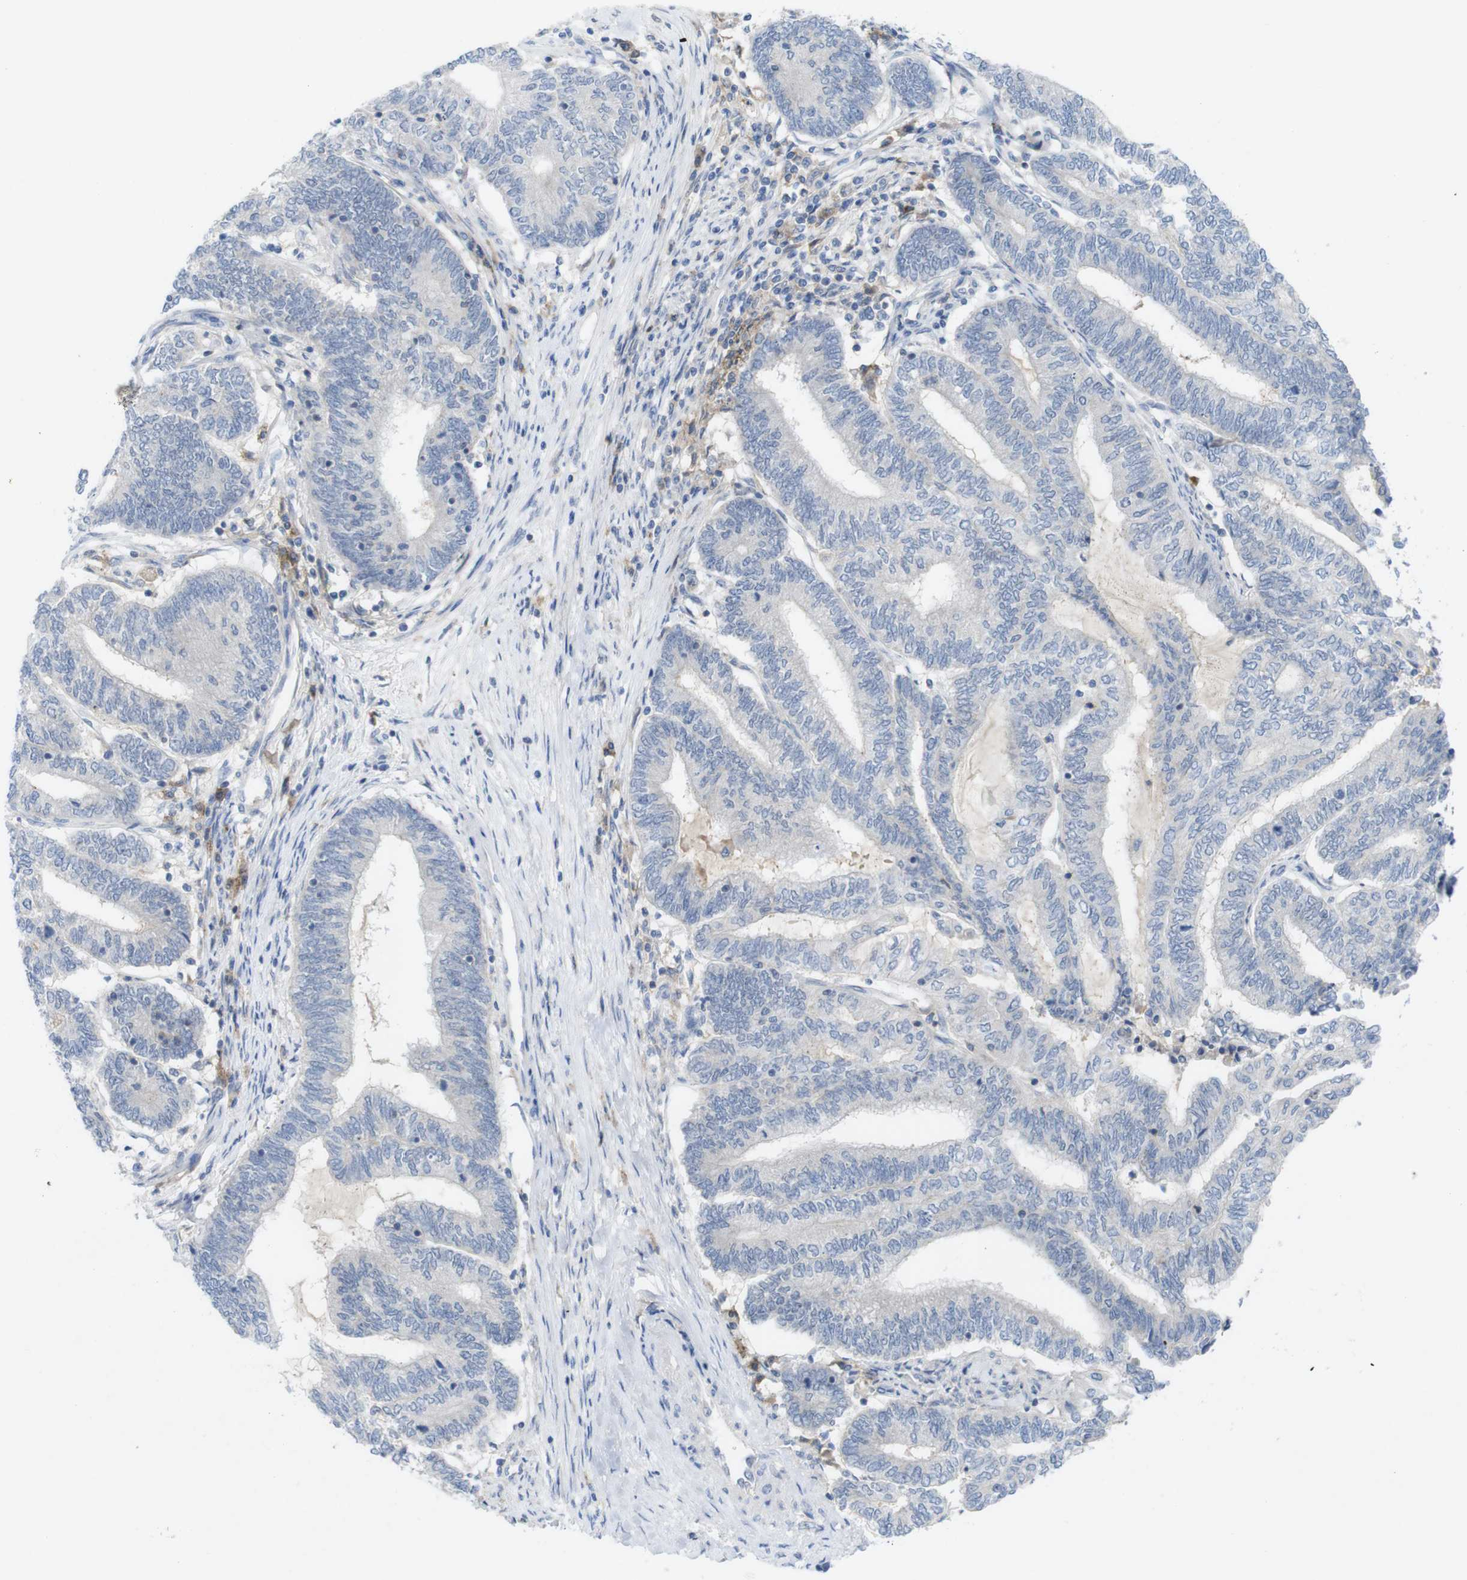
{"staining": {"intensity": "negative", "quantity": "none", "location": "none"}, "tissue": "endometrial cancer", "cell_type": "Tumor cells", "image_type": "cancer", "snomed": [{"axis": "morphology", "description": "Adenocarcinoma, NOS"}, {"axis": "topography", "description": "Uterus"}, {"axis": "topography", "description": "Endometrium"}], "caption": "This photomicrograph is of endometrial cancer (adenocarcinoma) stained with immunohistochemistry to label a protein in brown with the nuclei are counter-stained blue. There is no expression in tumor cells.", "gene": "SLAMF7", "patient": {"sex": "female", "age": 70}}